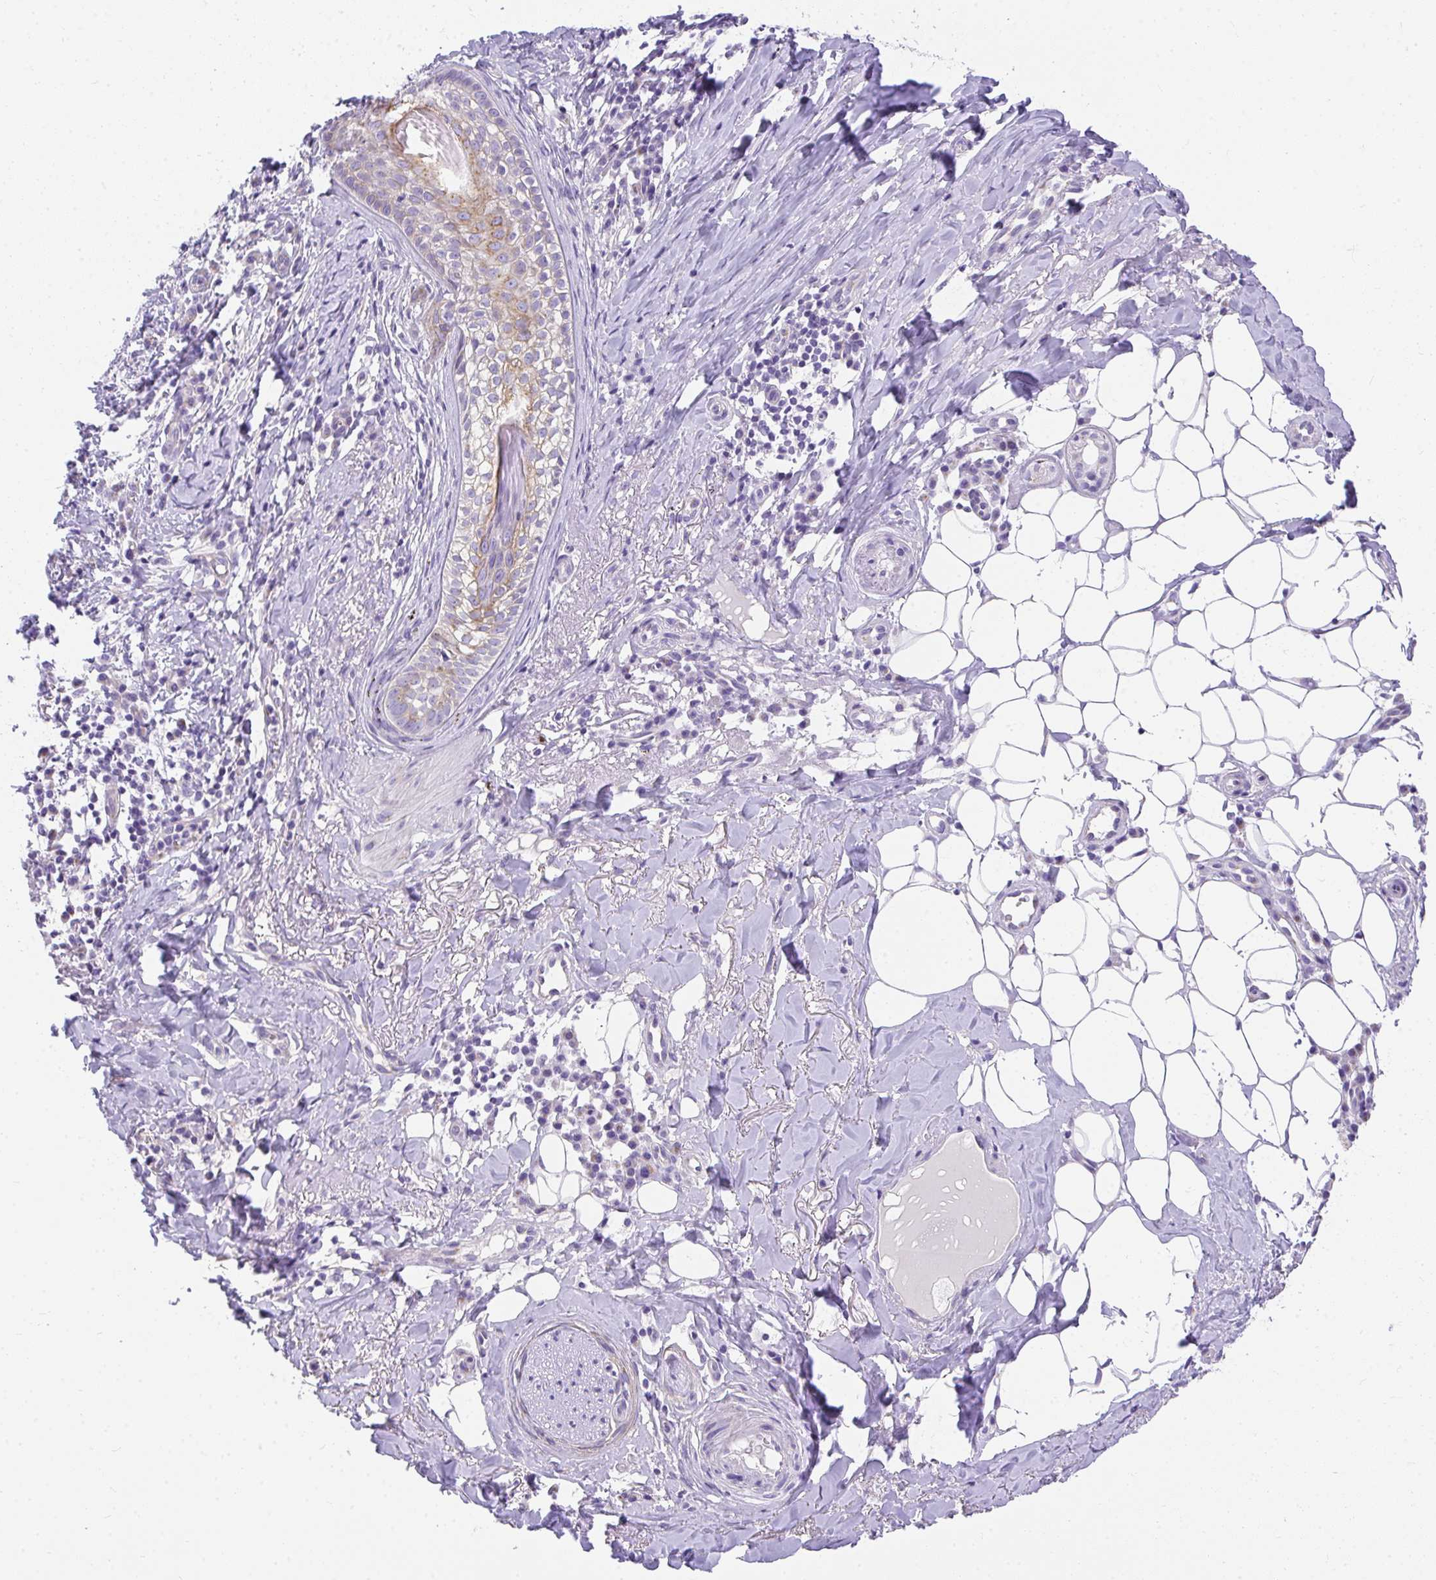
{"staining": {"intensity": "moderate", "quantity": "<25%", "location": "cytoplasmic/membranous"}, "tissue": "skin cancer", "cell_type": "Tumor cells", "image_type": "cancer", "snomed": [{"axis": "morphology", "description": "Basal cell carcinoma"}, {"axis": "topography", "description": "Skin"}], "caption": "DAB (3,3'-diaminobenzidine) immunohistochemical staining of basal cell carcinoma (skin) reveals moderate cytoplasmic/membranous protein staining in approximately <25% of tumor cells.", "gene": "PLPPR3", "patient": {"sex": "female", "age": 93}}